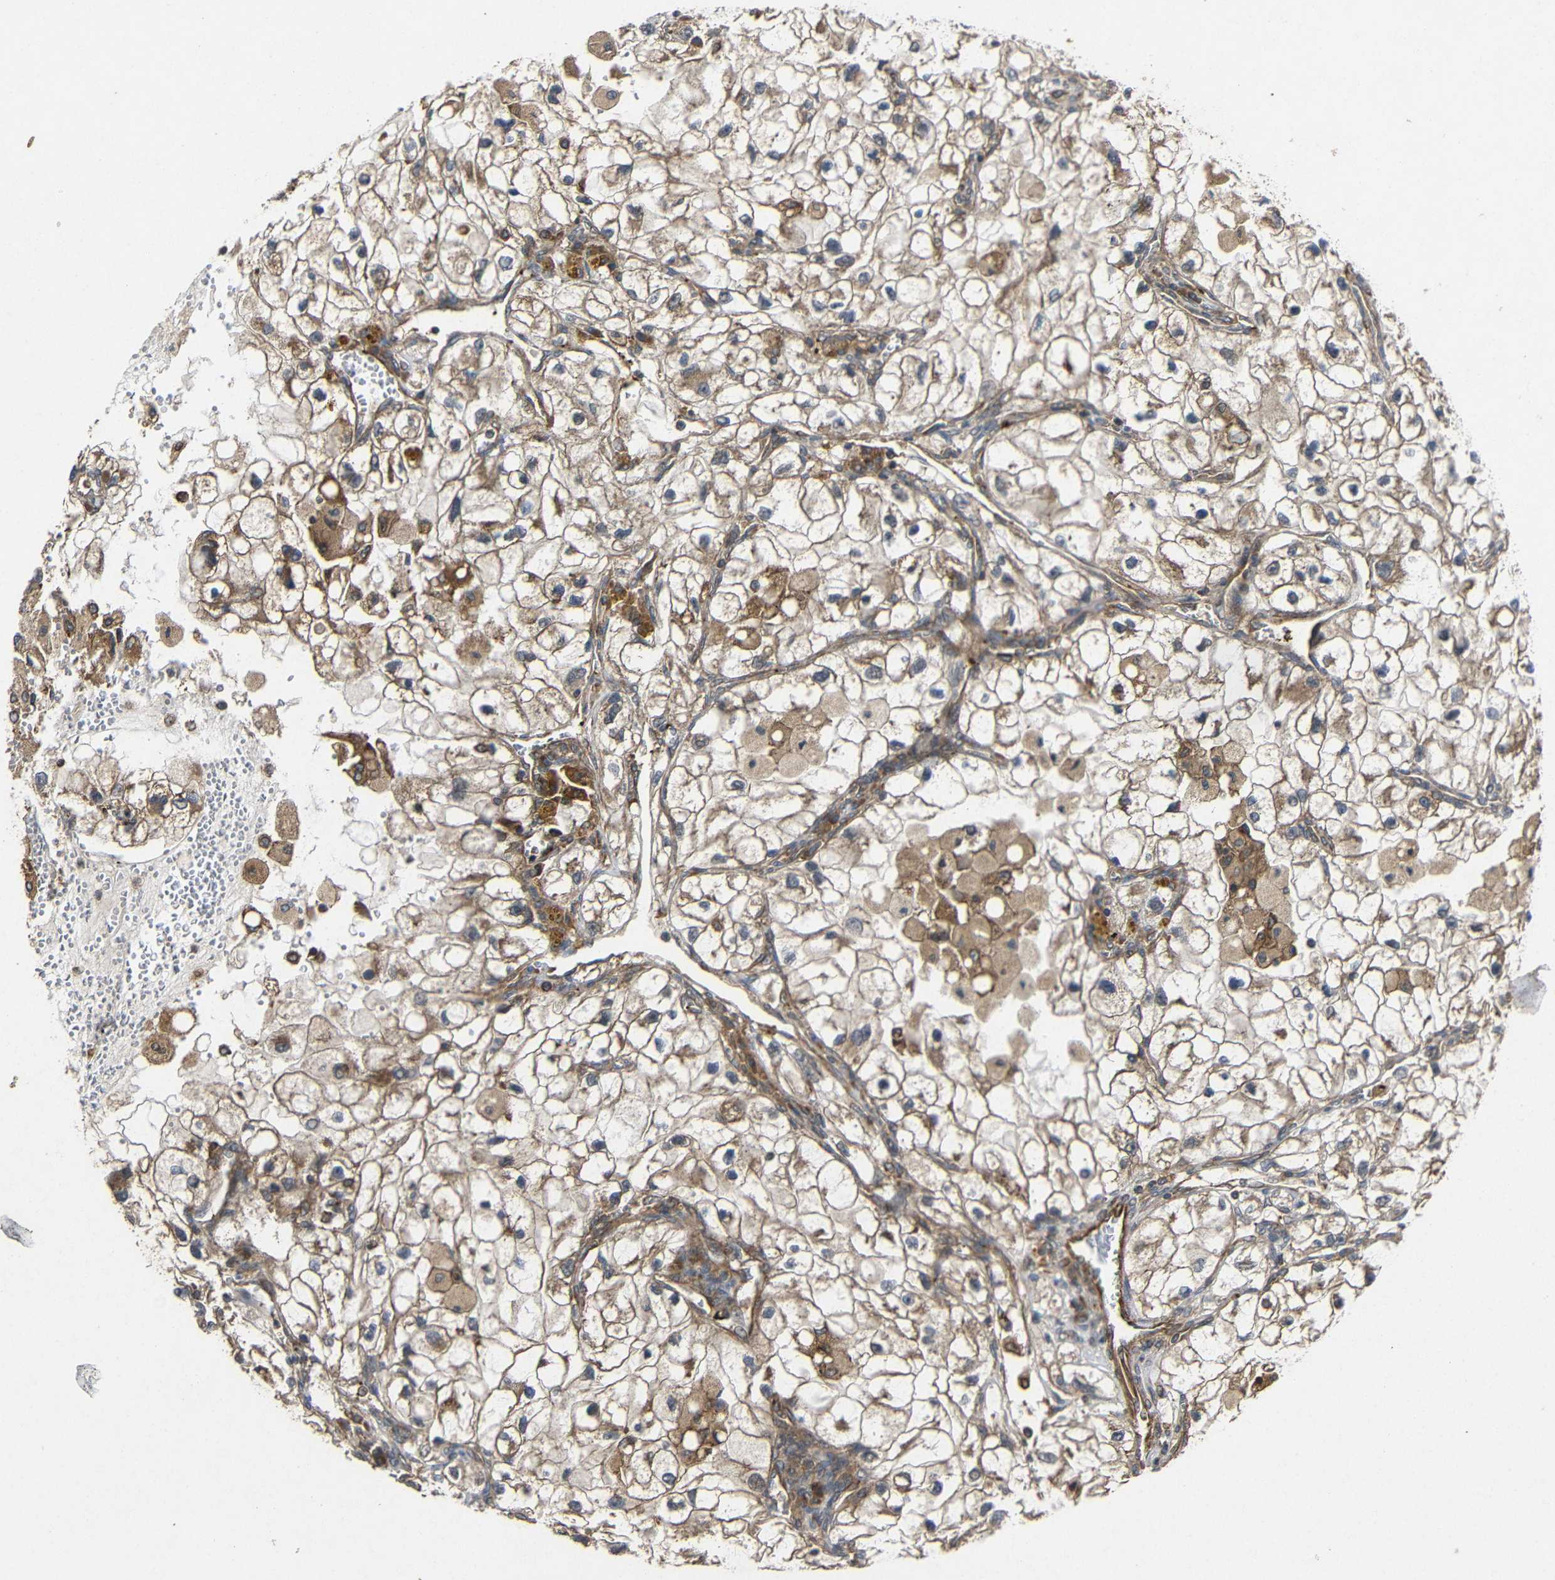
{"staining": {"intensity": "moderate", "quantity": ">75%", "location": "cytoplasmic/membranous"}, "tissue": "renal cancer", "cell_type": "Tumor cells", "image_type": "cancer", "snomed": [{"axis": "morphology", "description": "Adenocarcinoma, NOS"}, {"axis": "topography", "description": "Kidney"}], "caption": "Renal adenocarcinoma stained with a brown dye displays moderate cytoplasmic/membranous positive expression in about >75% of tumor cells.", "gene": "EIF2S1", "patient": {"sex": "female", "age": 70}}